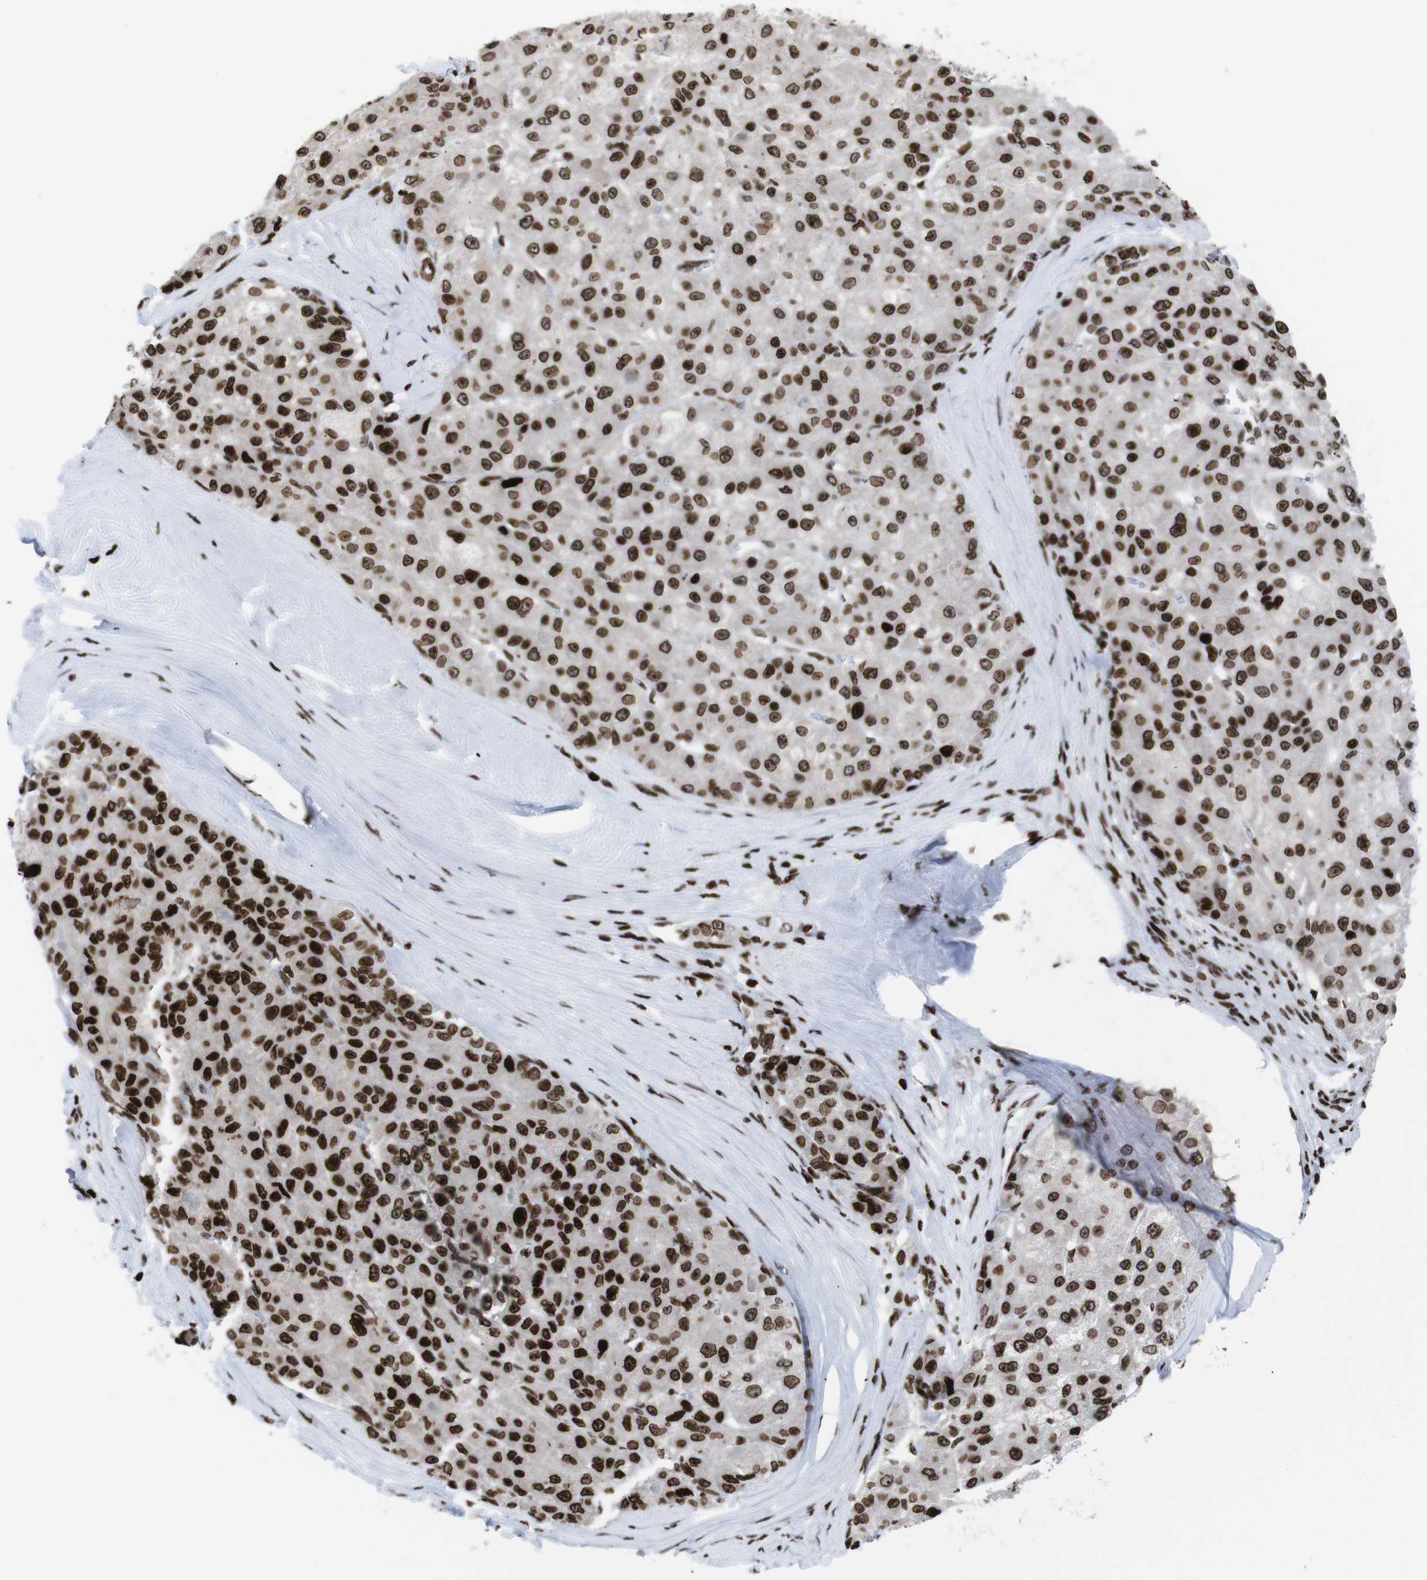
{"staining": {"intensity": "strong", "quantity": ">75%", "location": "cytoplasmic/membranous,nuclear"}, "tissue": "liver cancer", "cell_type": "Tumor cells", "image_type": "cancer", "snomed": [{"axis": "morphology", "description": "Carcinoma, Hepatocellular, NOS"}, {"axis": "topography", "description": "Liver"}], "caption": "Hepatocellular carcinoma (liver) tissue reveals strong cytoplasmic/membranous and nuclear staining in about >75% of tumor cells, visualized by immunohistochemistry. Nuclei are stained in blue.", "gene": "H1-4", "patient": {"sex": "male", "age": 80}}